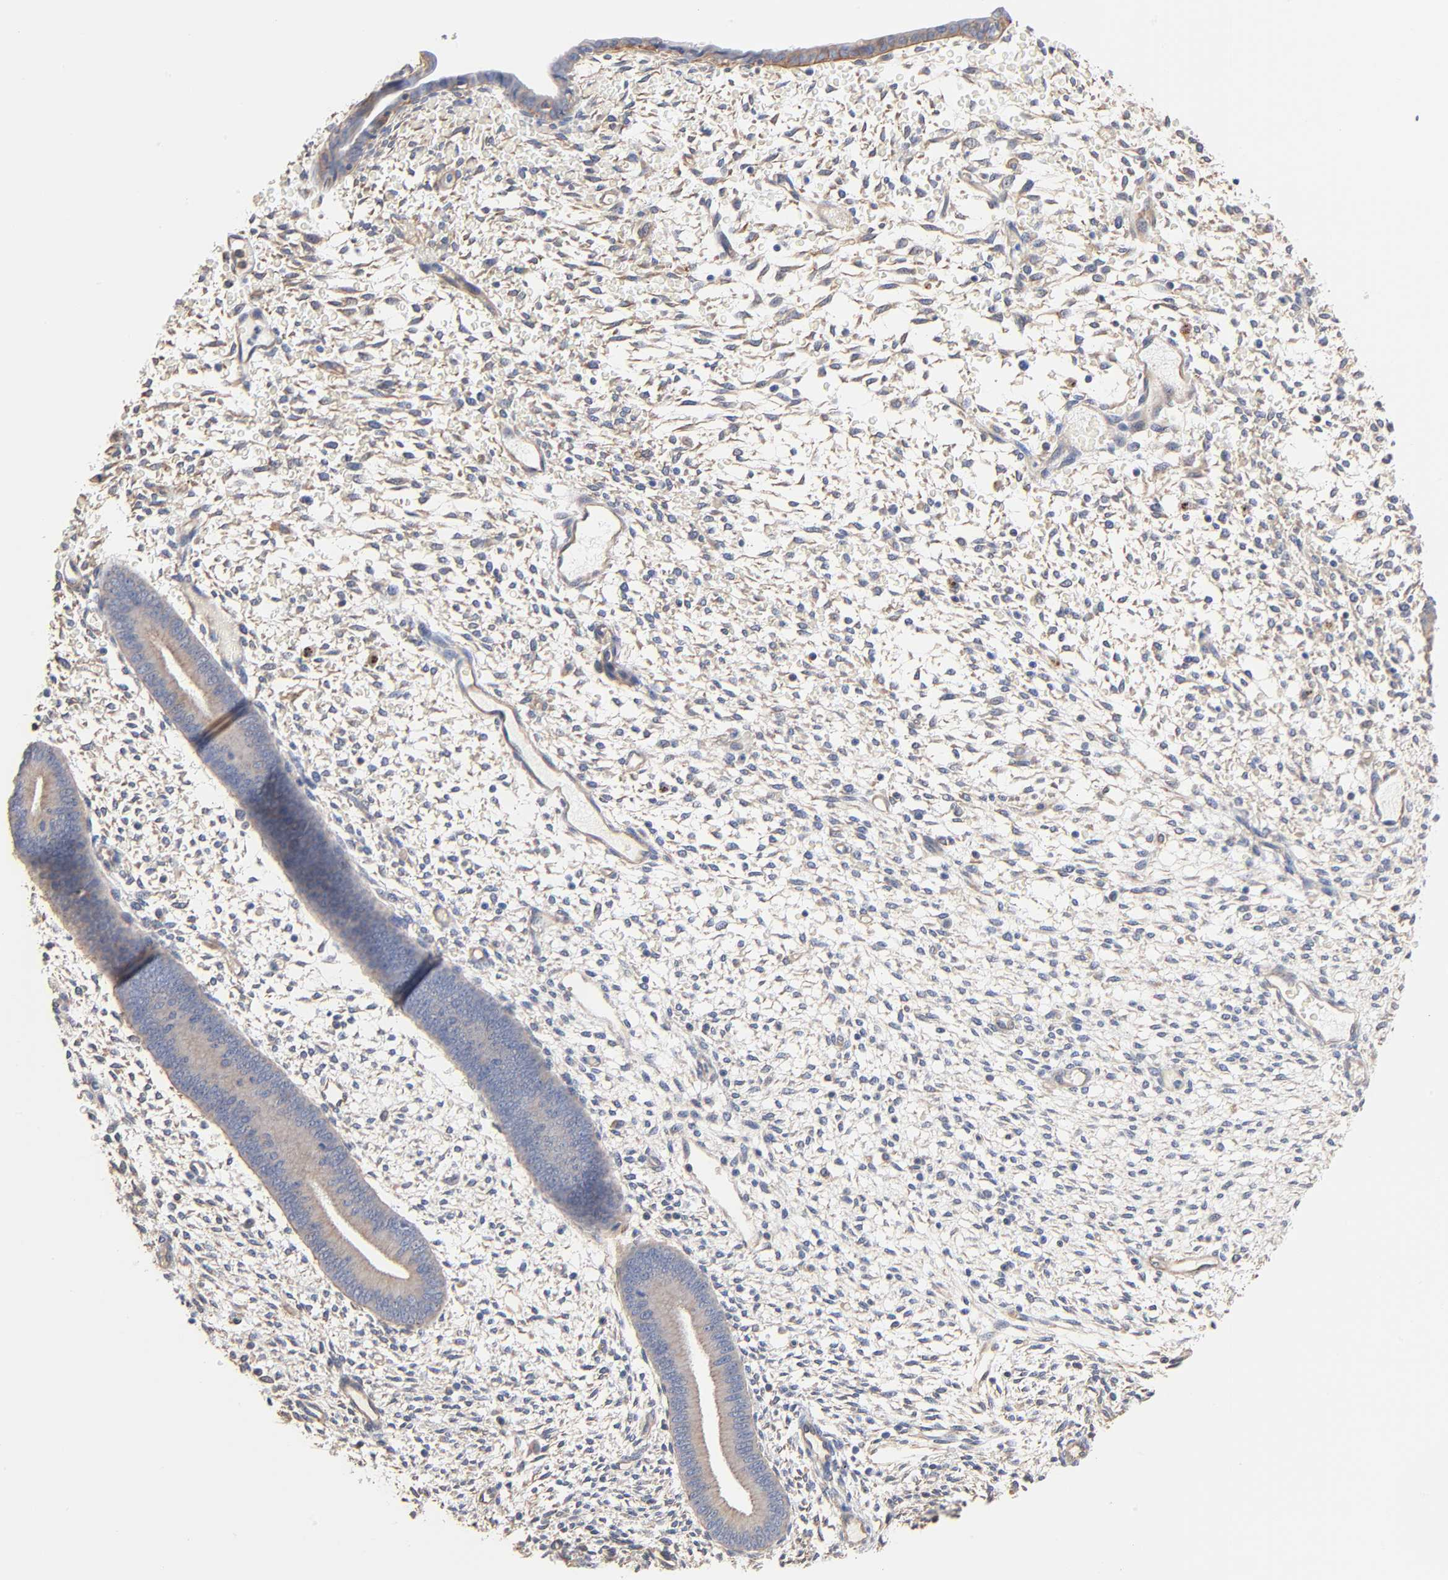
{"staining": {"intensity": "weak", "quantity": "25%-75%", "location": "cytoplasmic/membranous"}, "tissue": "endometrium", "cell_type": "Cells in endometrial stroma", "image_type": "normal", "snomed": [{"axis": "morphology", "description": "Normal tissue, NOS"}, {"axis": "topography", "description": "Endometrium"}], "caption": "About 25%-75% of cells in endometrial stroma in benign human endometrium exhibit weak cytoplasmic/membranous protein staining as visualized by brown immunohistochemical staining.", "gene": "ABCD4", "patient": {"sex": "female", "age": 42}}